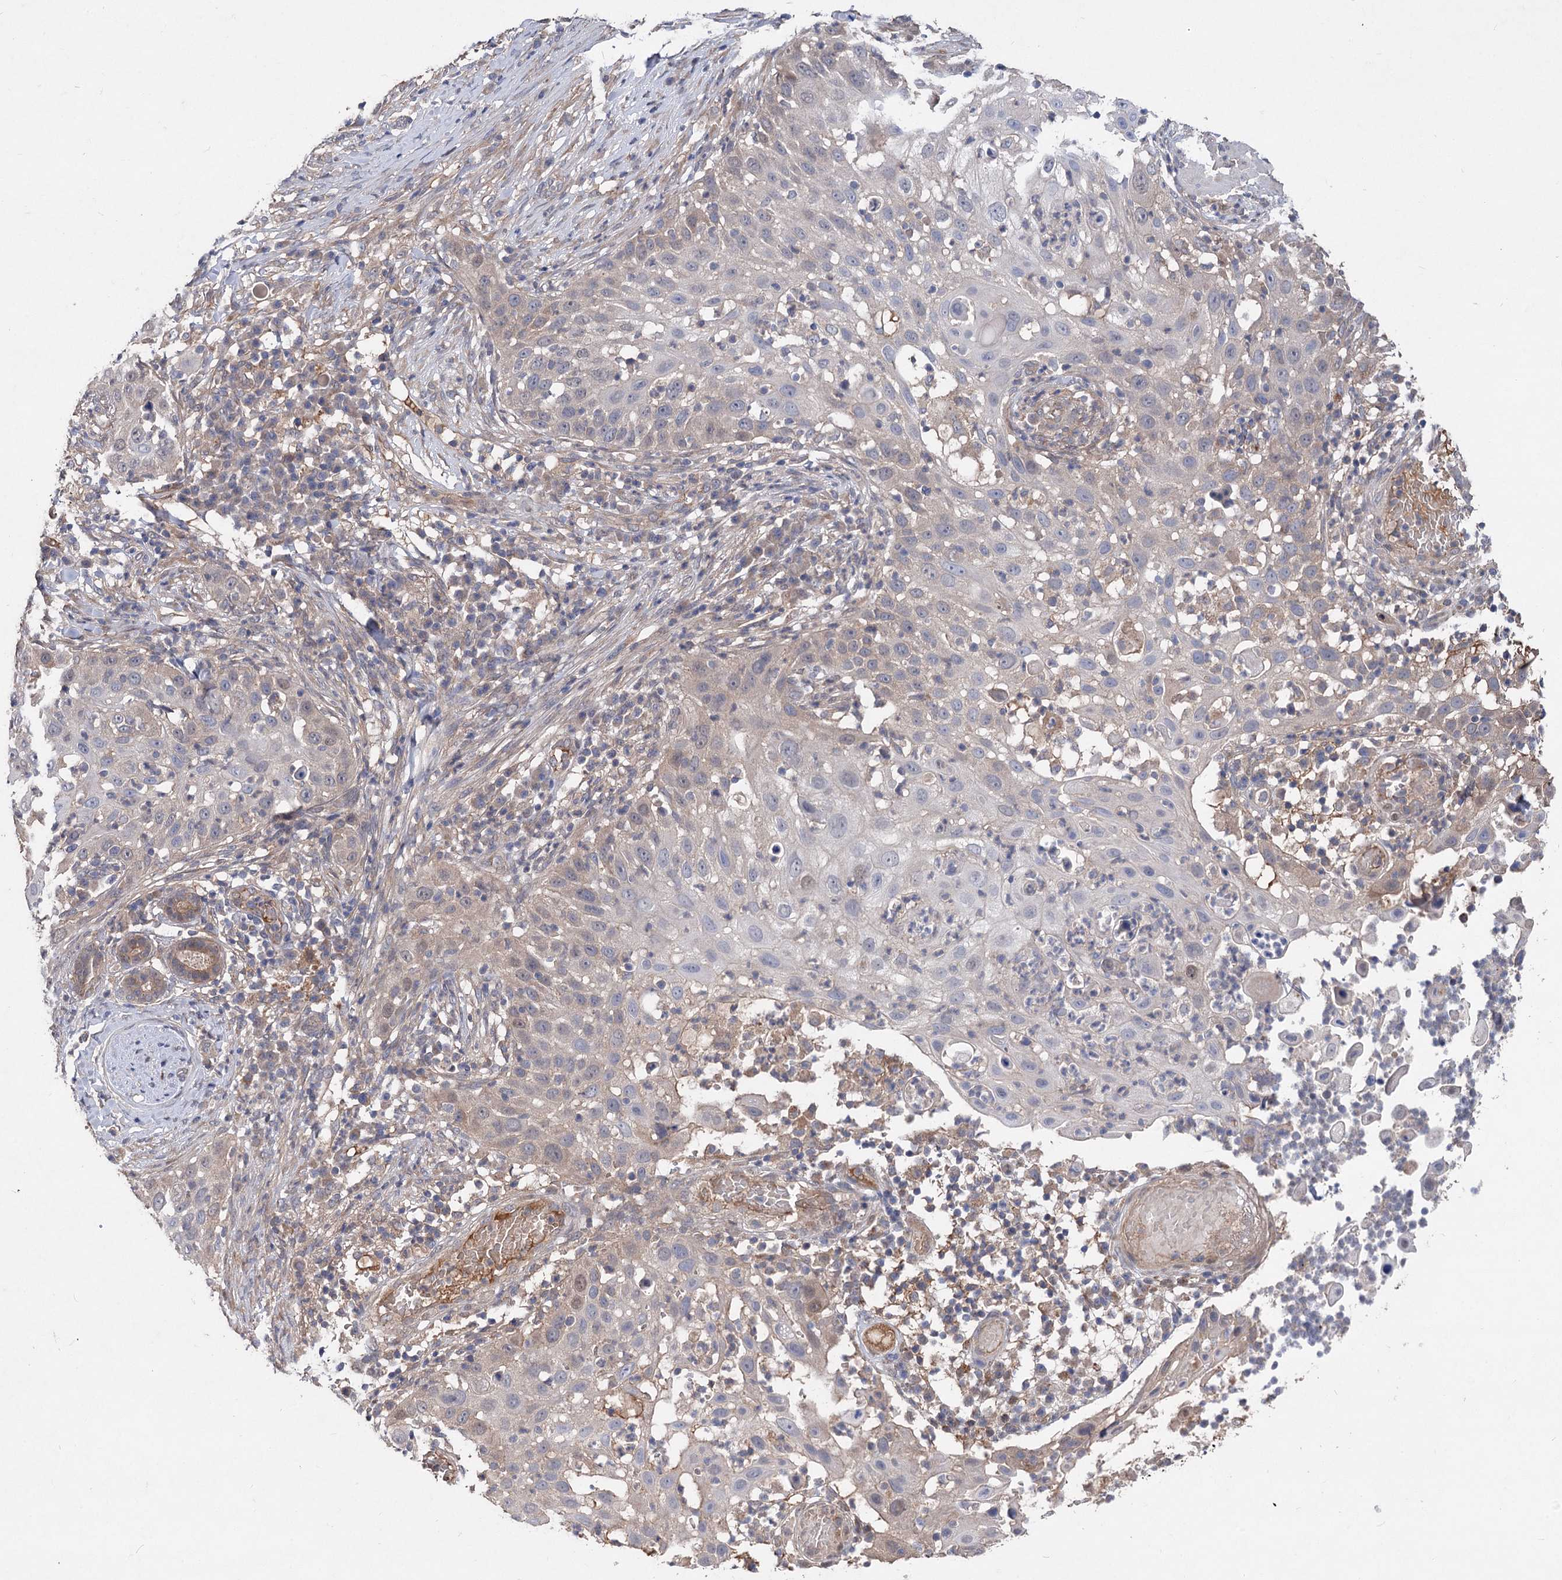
{"staining": {"intensity": "weak", "quantity": "<25%", "location": "nuclear"}, "tissue": "skin cancer", "cell_type": "Tumor cells", "image_type": "cancer", "snomed": [{"axis": "morphology", "description": "Squamous cell carcinoma, NOS"}, {"axis": "topography", "description": "Skin"}], "caption": "High magnification brightfield microscopy of skin cancer (squamous cell carcinoma) stained with DAB (brown) and counterstained with hematoxylin (blue): tumor cells show no significant staining.", "gene": "NUDCD2", "patient": {"sex": "female", "age": 44}}